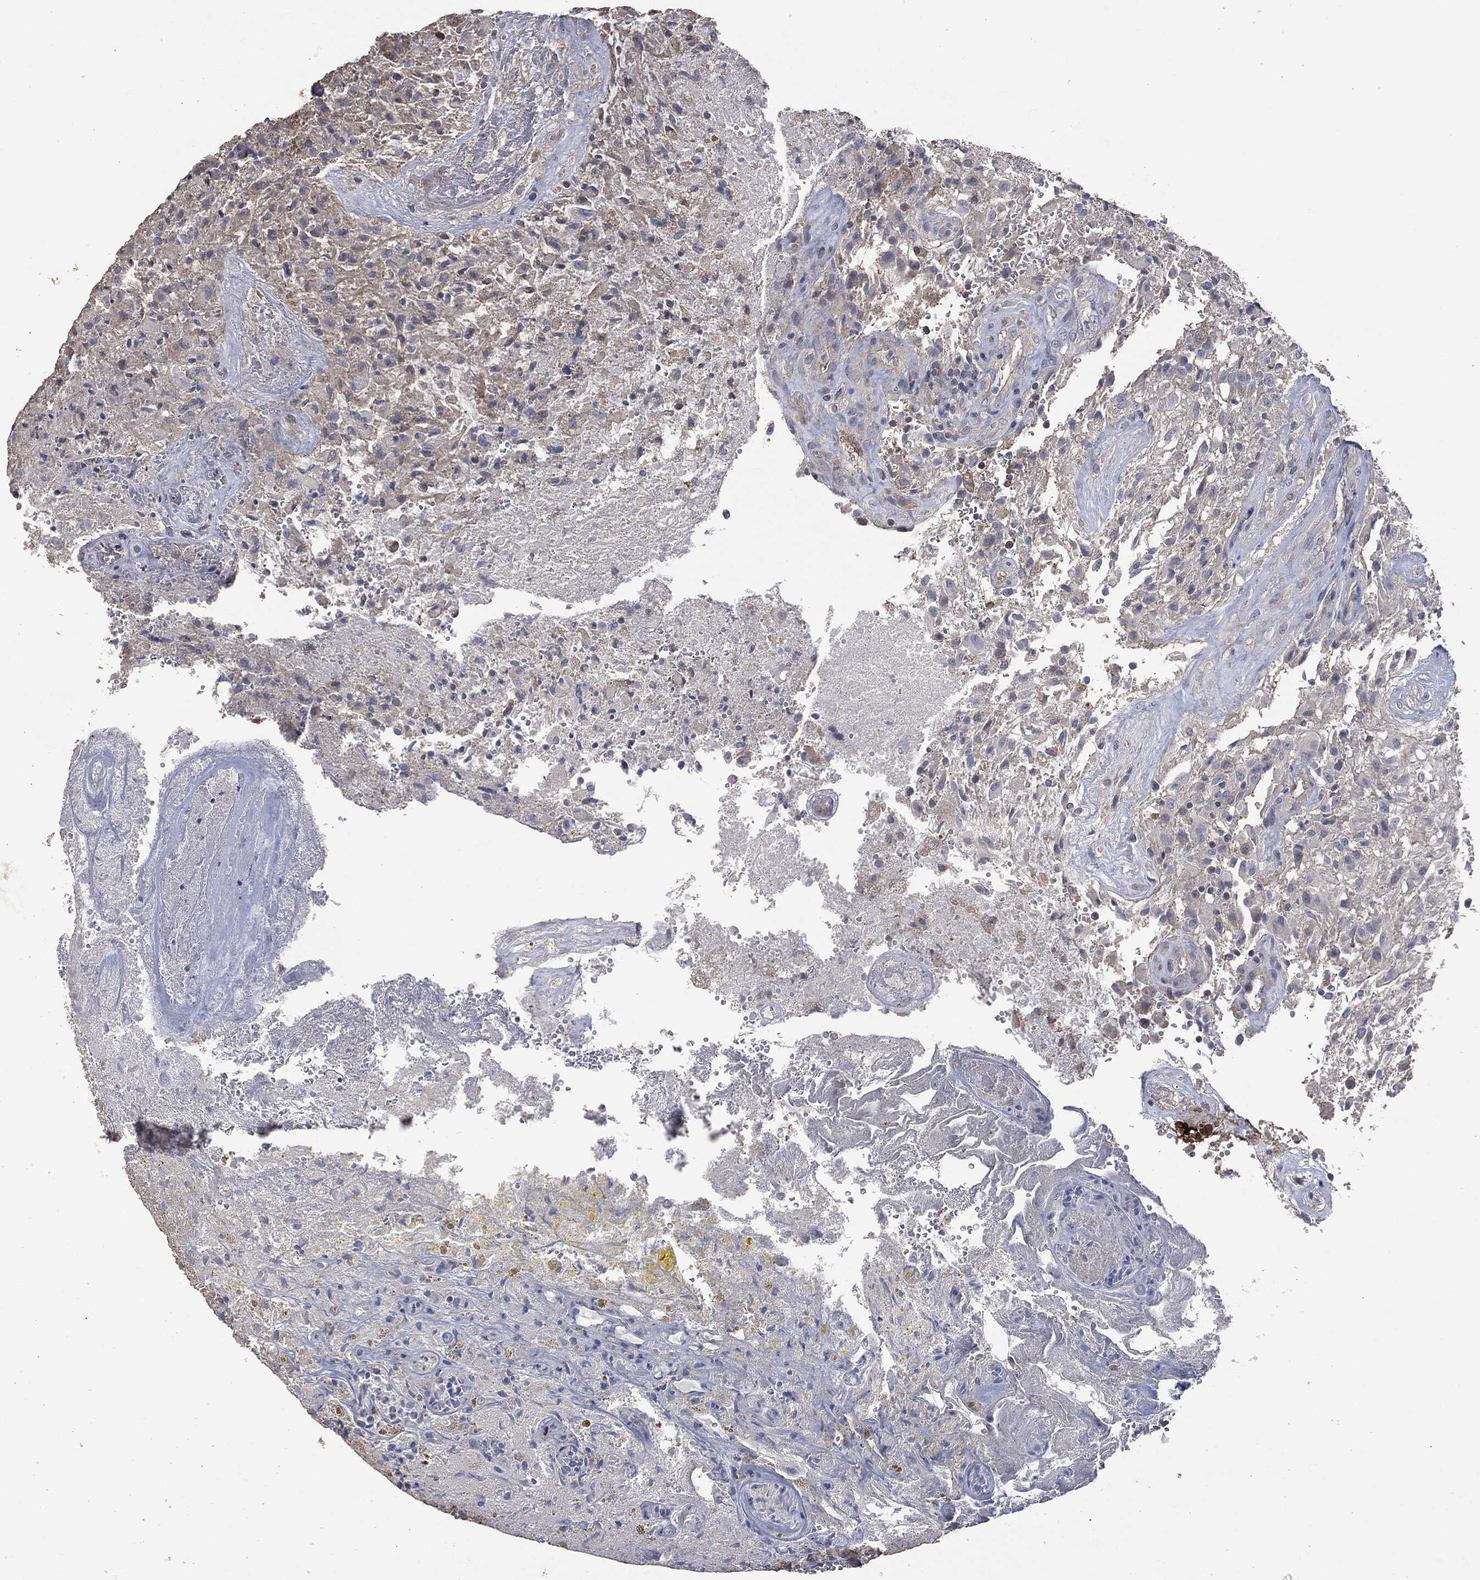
{"staining": {"intensity": "negative", "quantity": "none", "location": "none"}, "tissue": "glioma", "cell_type": "Tumor cells", "image_type": "cancer", "snomed": [{"axis": "morphology", "description": "Glioma, malignant, High grade"}, {"axis": "topography", "description": "Brain"}], "caption": "High power microscopy micrograph of an IHC micrograph of glioma, revealing no significant positivity in tumor cells.", "gene": "MSLN", "patient": {"sex": "male", "age": 56}}